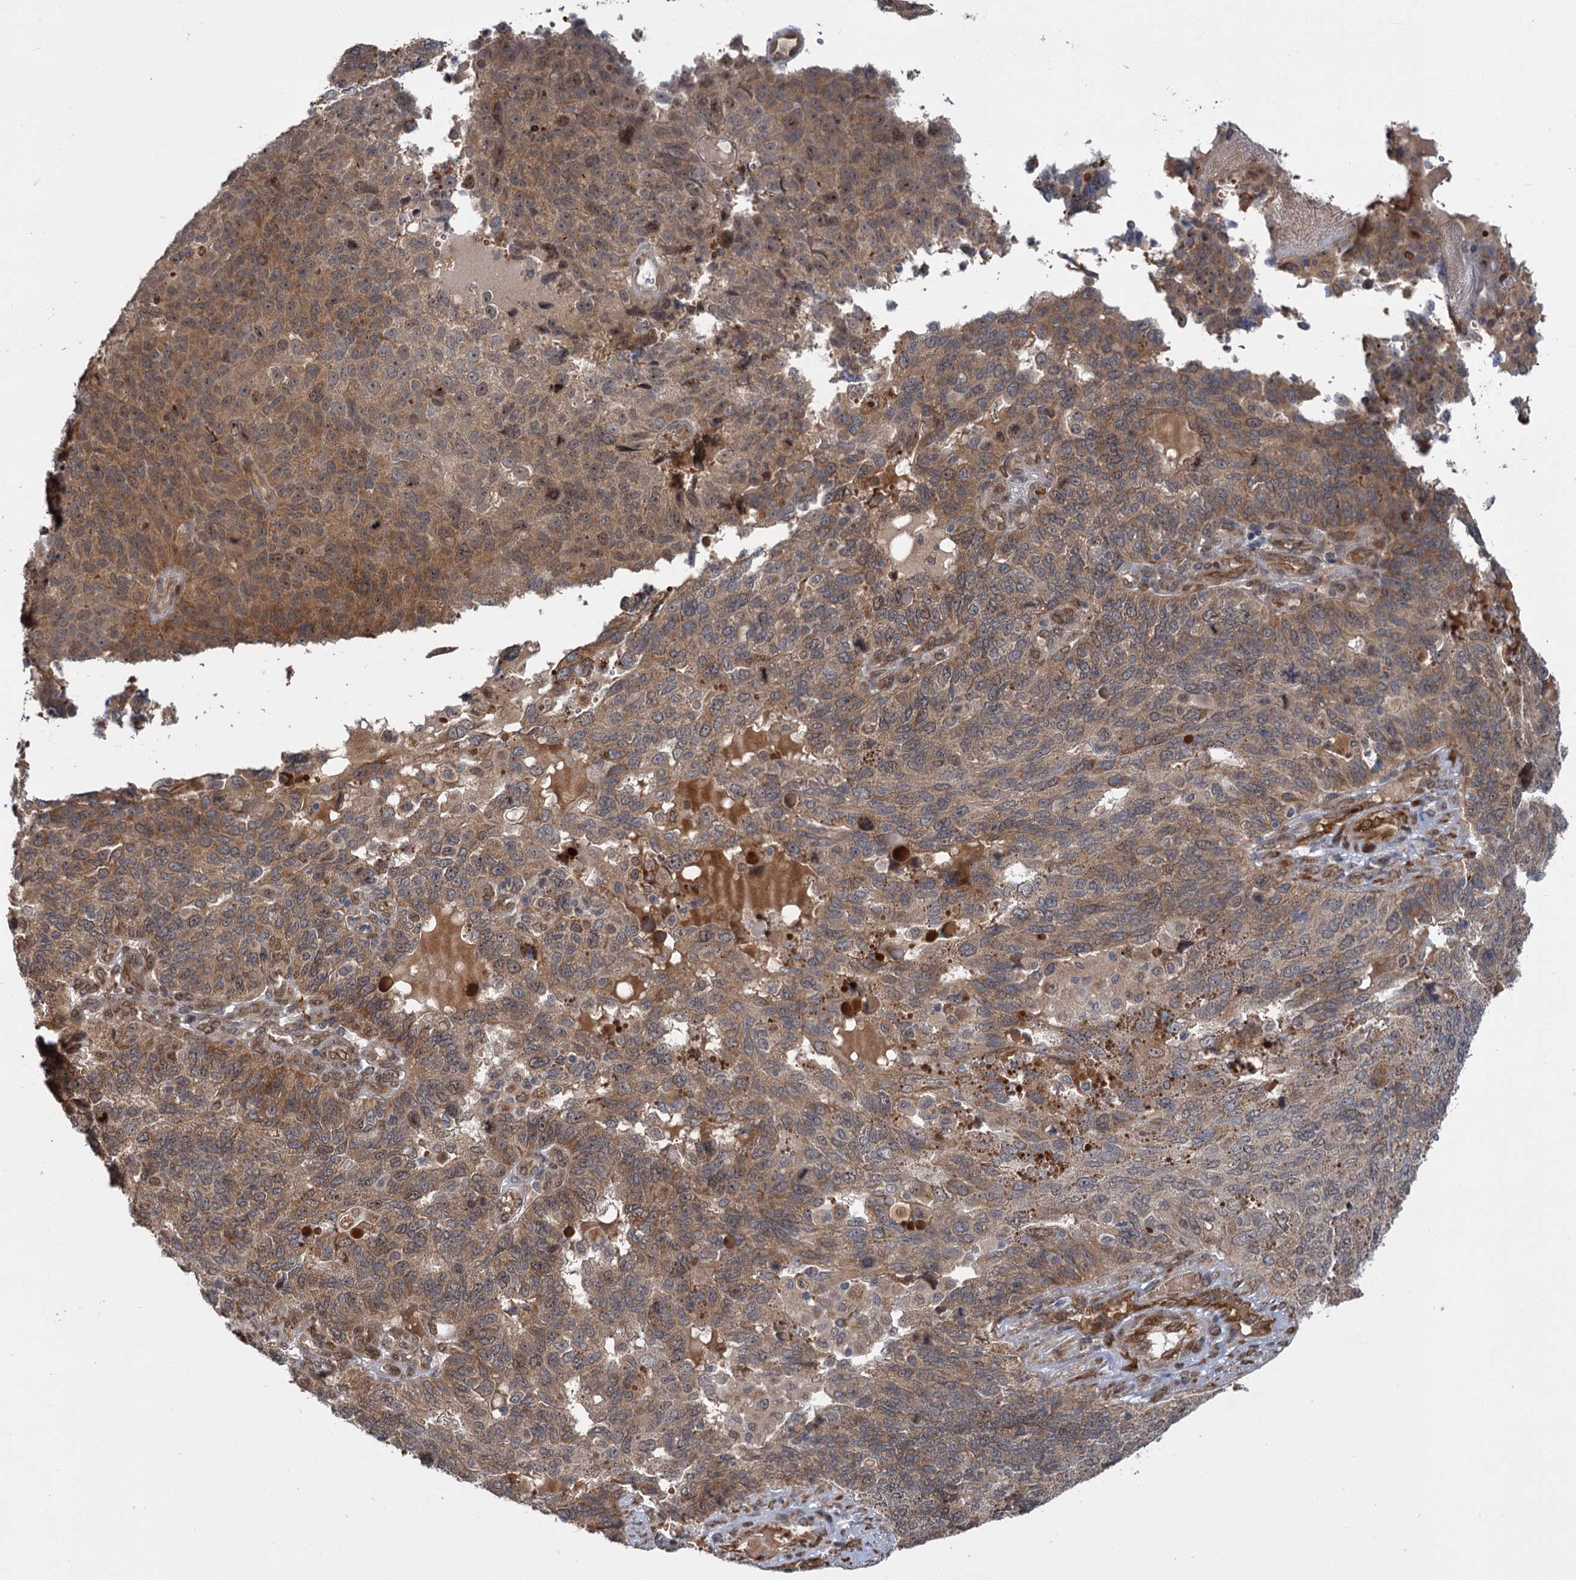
{"staining": {"intensity": "moderate", "quantity": ">75%", "location": "cytoplasmic/membranous"}, "tissue": "endometrial cancer", "cell_type": "Tumor cells", "image_type": "cancer", "snomed": [{"axis": "morphology", "description": "Adenocarcinoma, NOS"}, {"axis": "topography", "description": "Endometrium"}], "caption": "Endometrial cancer (adenocarcinoma) tissue reveals moderate cytoplasmic/membranous staining in about >75% of tumor cells, visualized by immunohistochemistry.", "gene": "APBA2", "patient": {"sex": "female", "age": 66}}